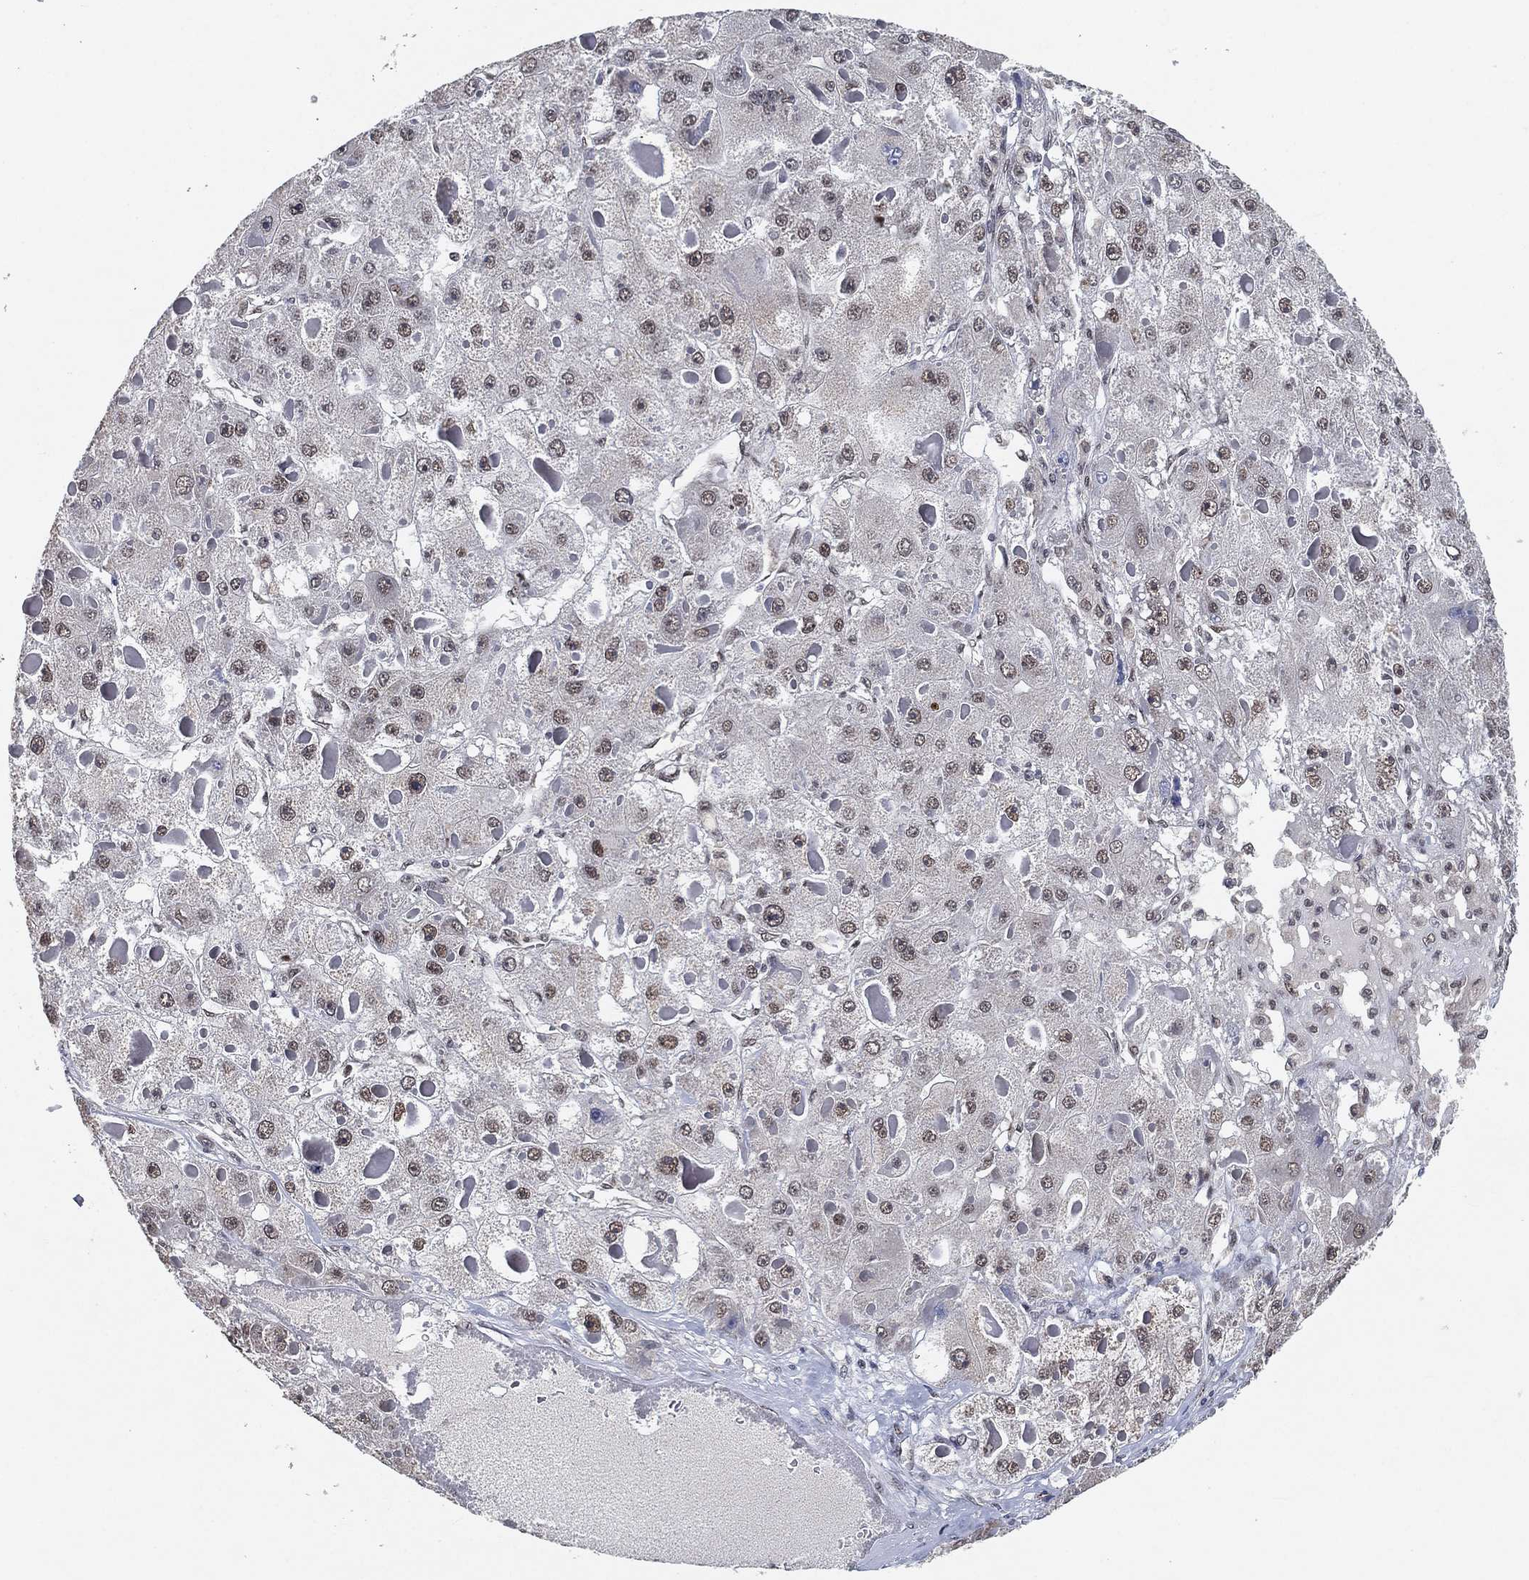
{"staining": {"intensity": "weak", "quantity": "<25%", "location": "nuclear"}, "tissue": "liver cancer", "cell_type": "Tumor cells", "image_type": "cancer", "snomed": [{"axis": "morphology", "description": "Carcinoma, Hepatocellular, NOS"}, {"axis": "topography", "description": "Liver"}], "caption": "This is an IHC histopathology image of liver cancer. There is no staining in tumor cells.", "gene": "YLPM1", "patient": {"sex": "female", "age": 73}}